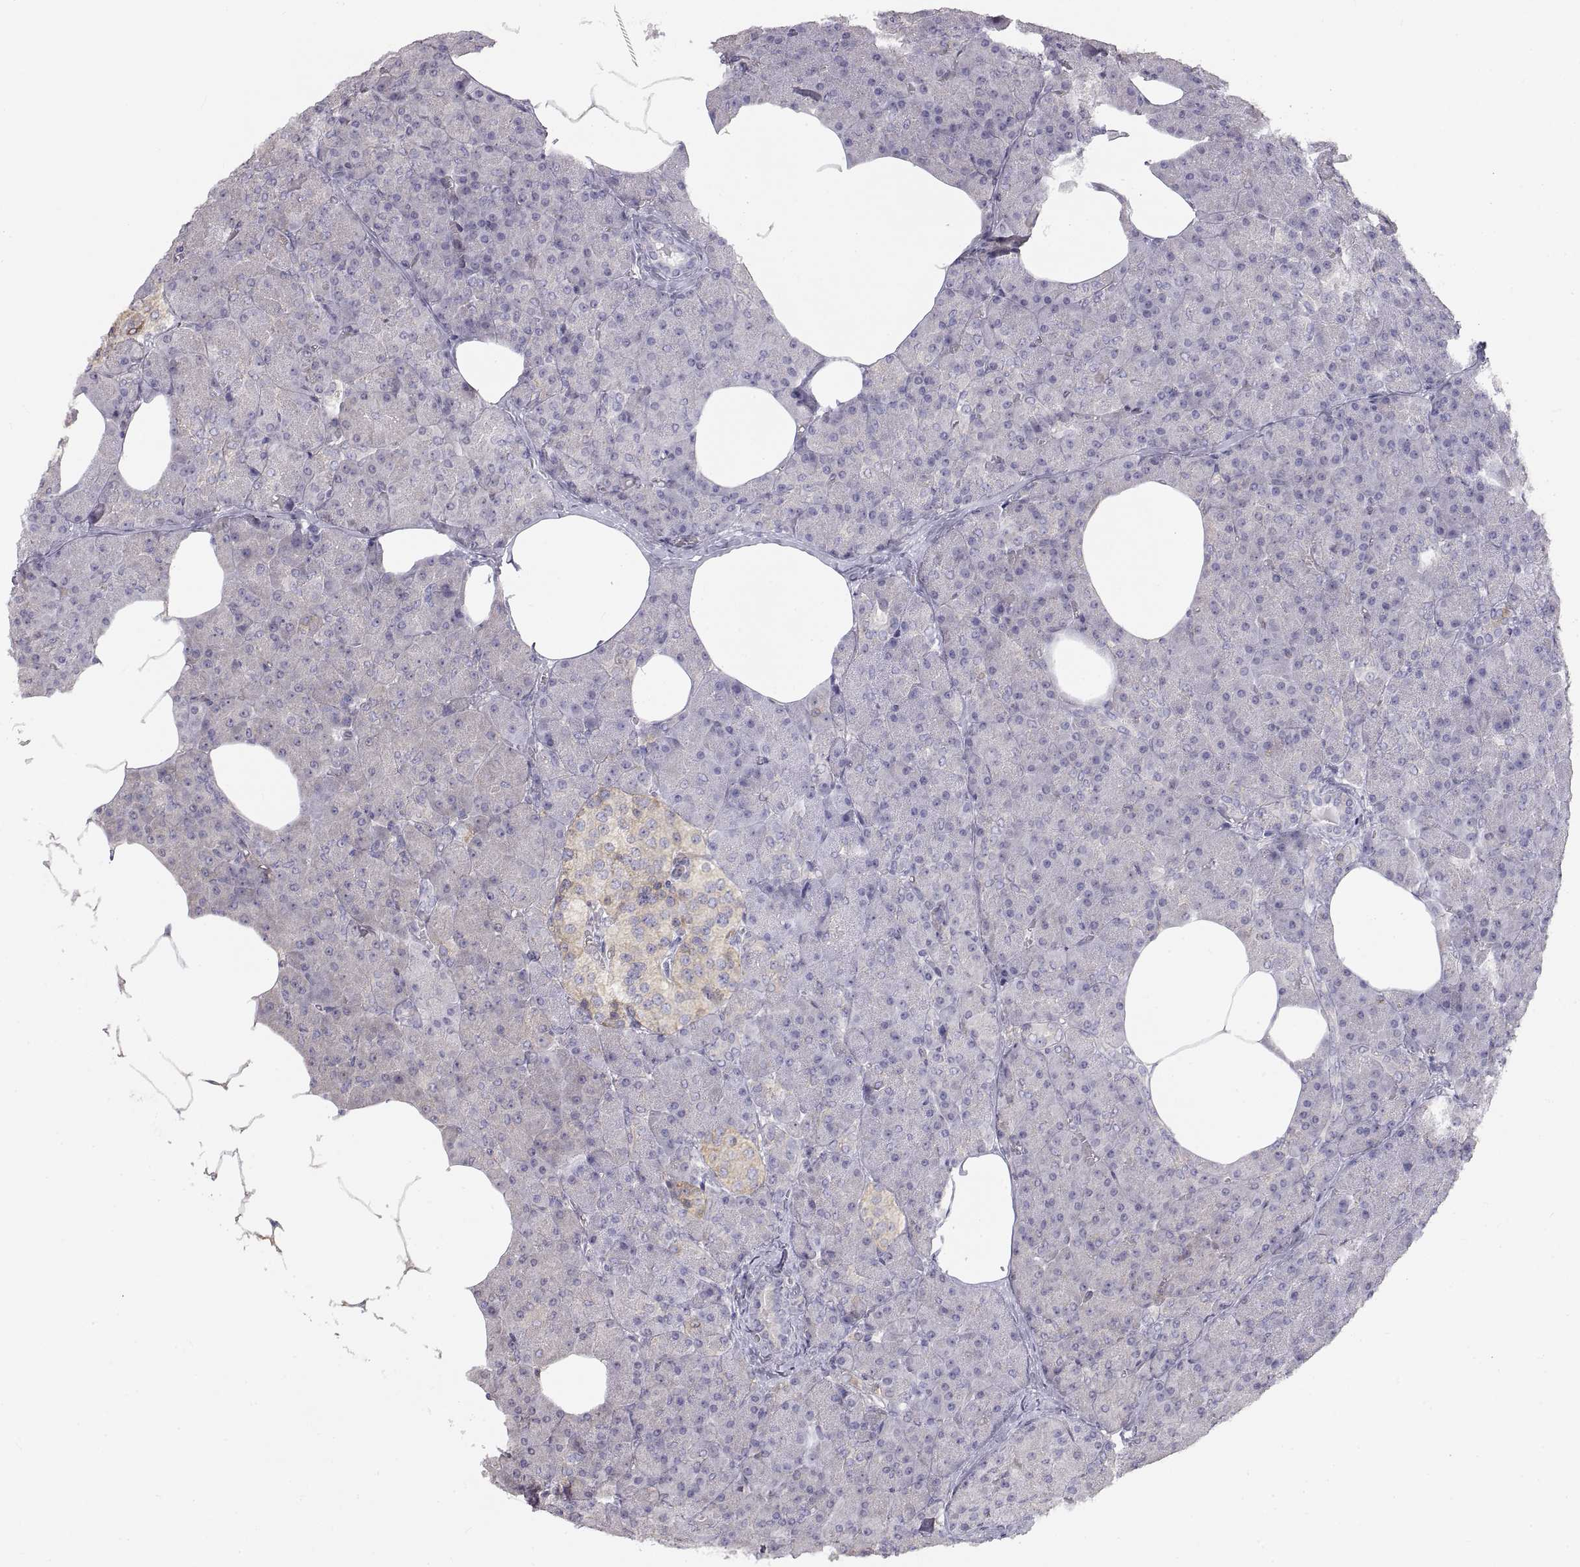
{"staining": {"intensity": "negative", "quantity": "none", "location": "none"}, "tissue": "pancreas", "cell_type": "Exocrine glandular cells", "image_type": "normal", "snomed": [{"axis": "morphology", "description": "Normal tissue, NOS"}, {"axis": "topography", "description": "Pancreas"}], "caption": "Protein analysis of unremarkable pancreas reveals no significant staining in exocrine glandular cells.", "gene": "HSP90AB1", "patient": {"sex": "female", "age": 45}}